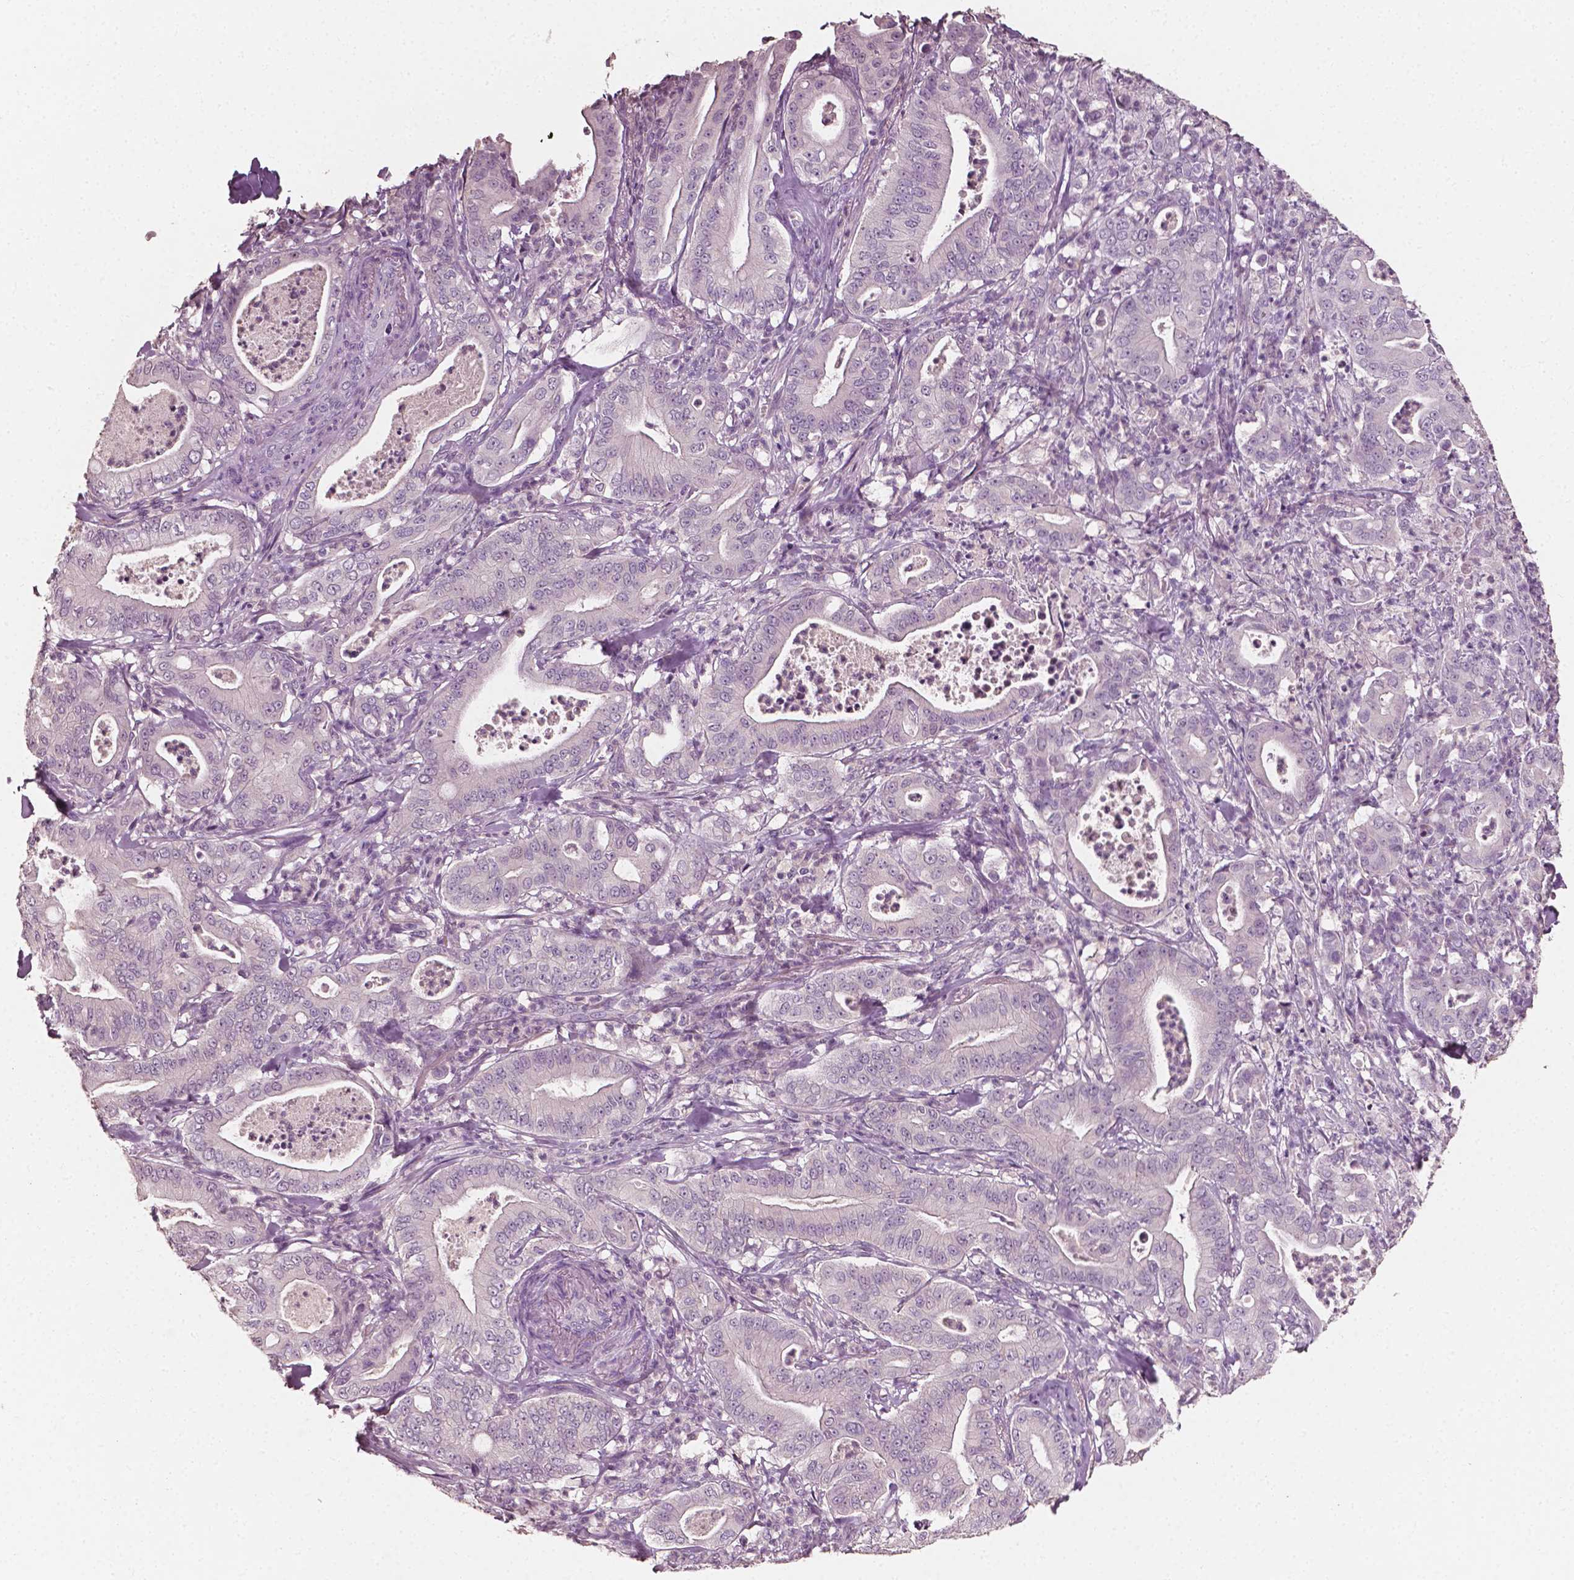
{"staining": {"intensity": "negative", "quantity": "none", "location": "none"}, "tissue": "pancreatic cancer", "cell_type": "Tumor cells", "image_type": "cancer", "snomed": [{"axis": "morphology", "description": "Adenocarcinoma, NOS"}, {"axis": "topography", "description": "Pancreas"}], "caption": "DAB immunohistochemical staining of human pancreatic cancer demonstrates no significant expression in tumor cells.", "gene": "PLA2R1", "patient": {"sex": "male", "age": 71}}